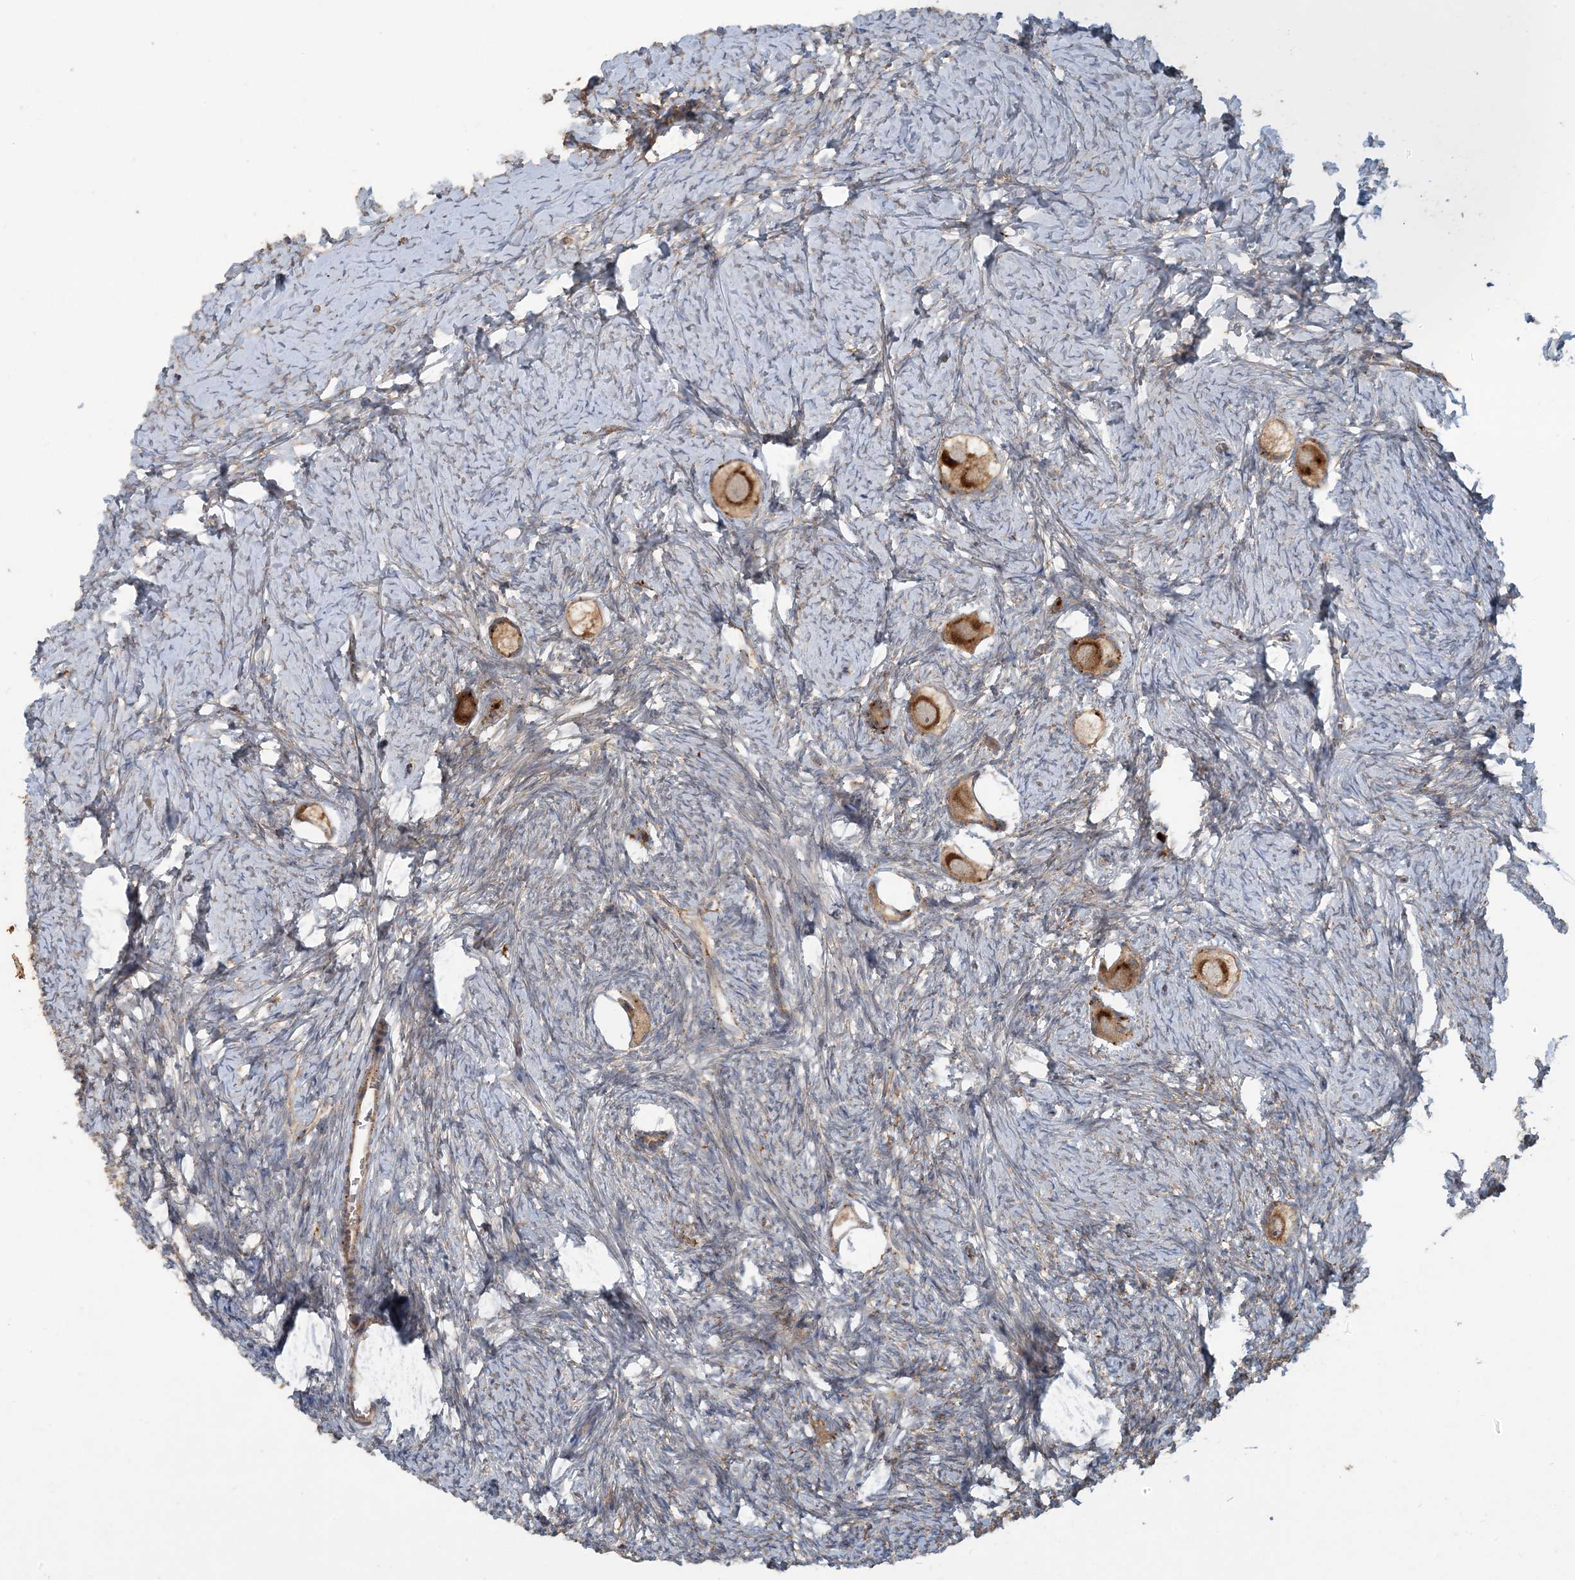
{"staining": {"intensity": "strong", "quantity": ">75%", "location": "cytoplasmic/membranous"}, "tissue": "ovary", "cell_type": "Follicle cells", "image_type": "normal", "snomed": [{"axis": "morphology", "description": "Normal tissue, NOS"}, {"axis": "topography", "description": "Ovary"}], "caption": "Immunohistochemical staining of benign human ovary shows >75% levels of strong cytoplasmic/membranous protein positivity in approximately >75% of follicle cells. (IHC, brightfield microscopy, high magnification).", "gene": "LTN1", "patient": {"sex": "female", "age": 27}}